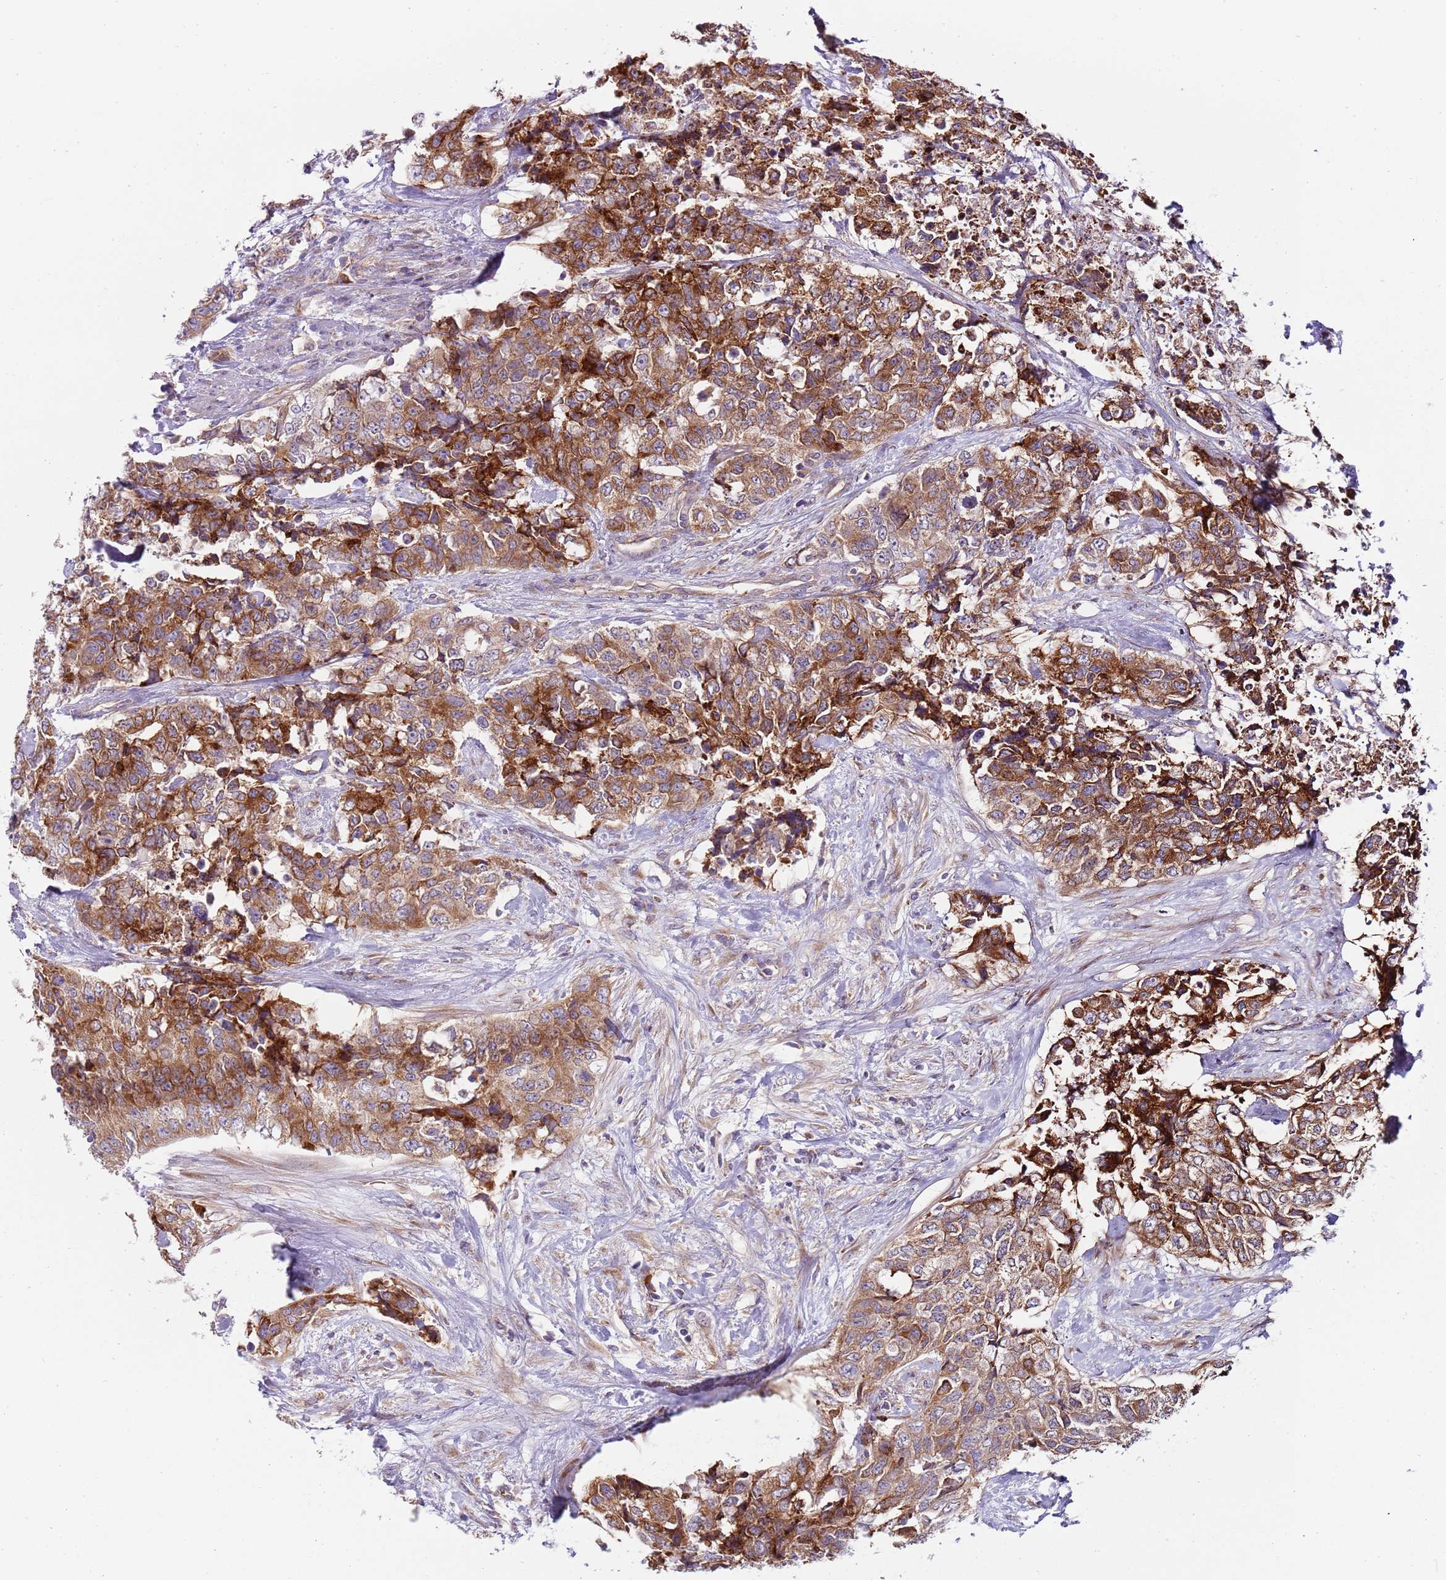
{"staining": {"intensity": "strong", "quantity": ">75%", "location": "cytoplasmic/membranous"}, "tissue": "urothelial cancer", "cell_type": "Tumor cells", "image_type": "cancer", "snomed": [{"axis": "morphology", "description": "Urothelial carcinoma, High grade"}, {"axis": "topography", "description": "Urinary bladder"}], "caption": "High-magnification brightfield microscopy of urothelial cancer stained with DAB (brown) and counterstained with hematoxylin (blue). tumor cells exhibit strong cytoplasmic/membranous positivity is appreciated in about>75% of cells. (Stains: DAB (3,3'-diaminobenzidine) in brown, nuclei in blue, Microscopy: brightfield microscopy at high magnification).", "gene": "VWCE", "patient": {"sex": "female", "age": 78}}